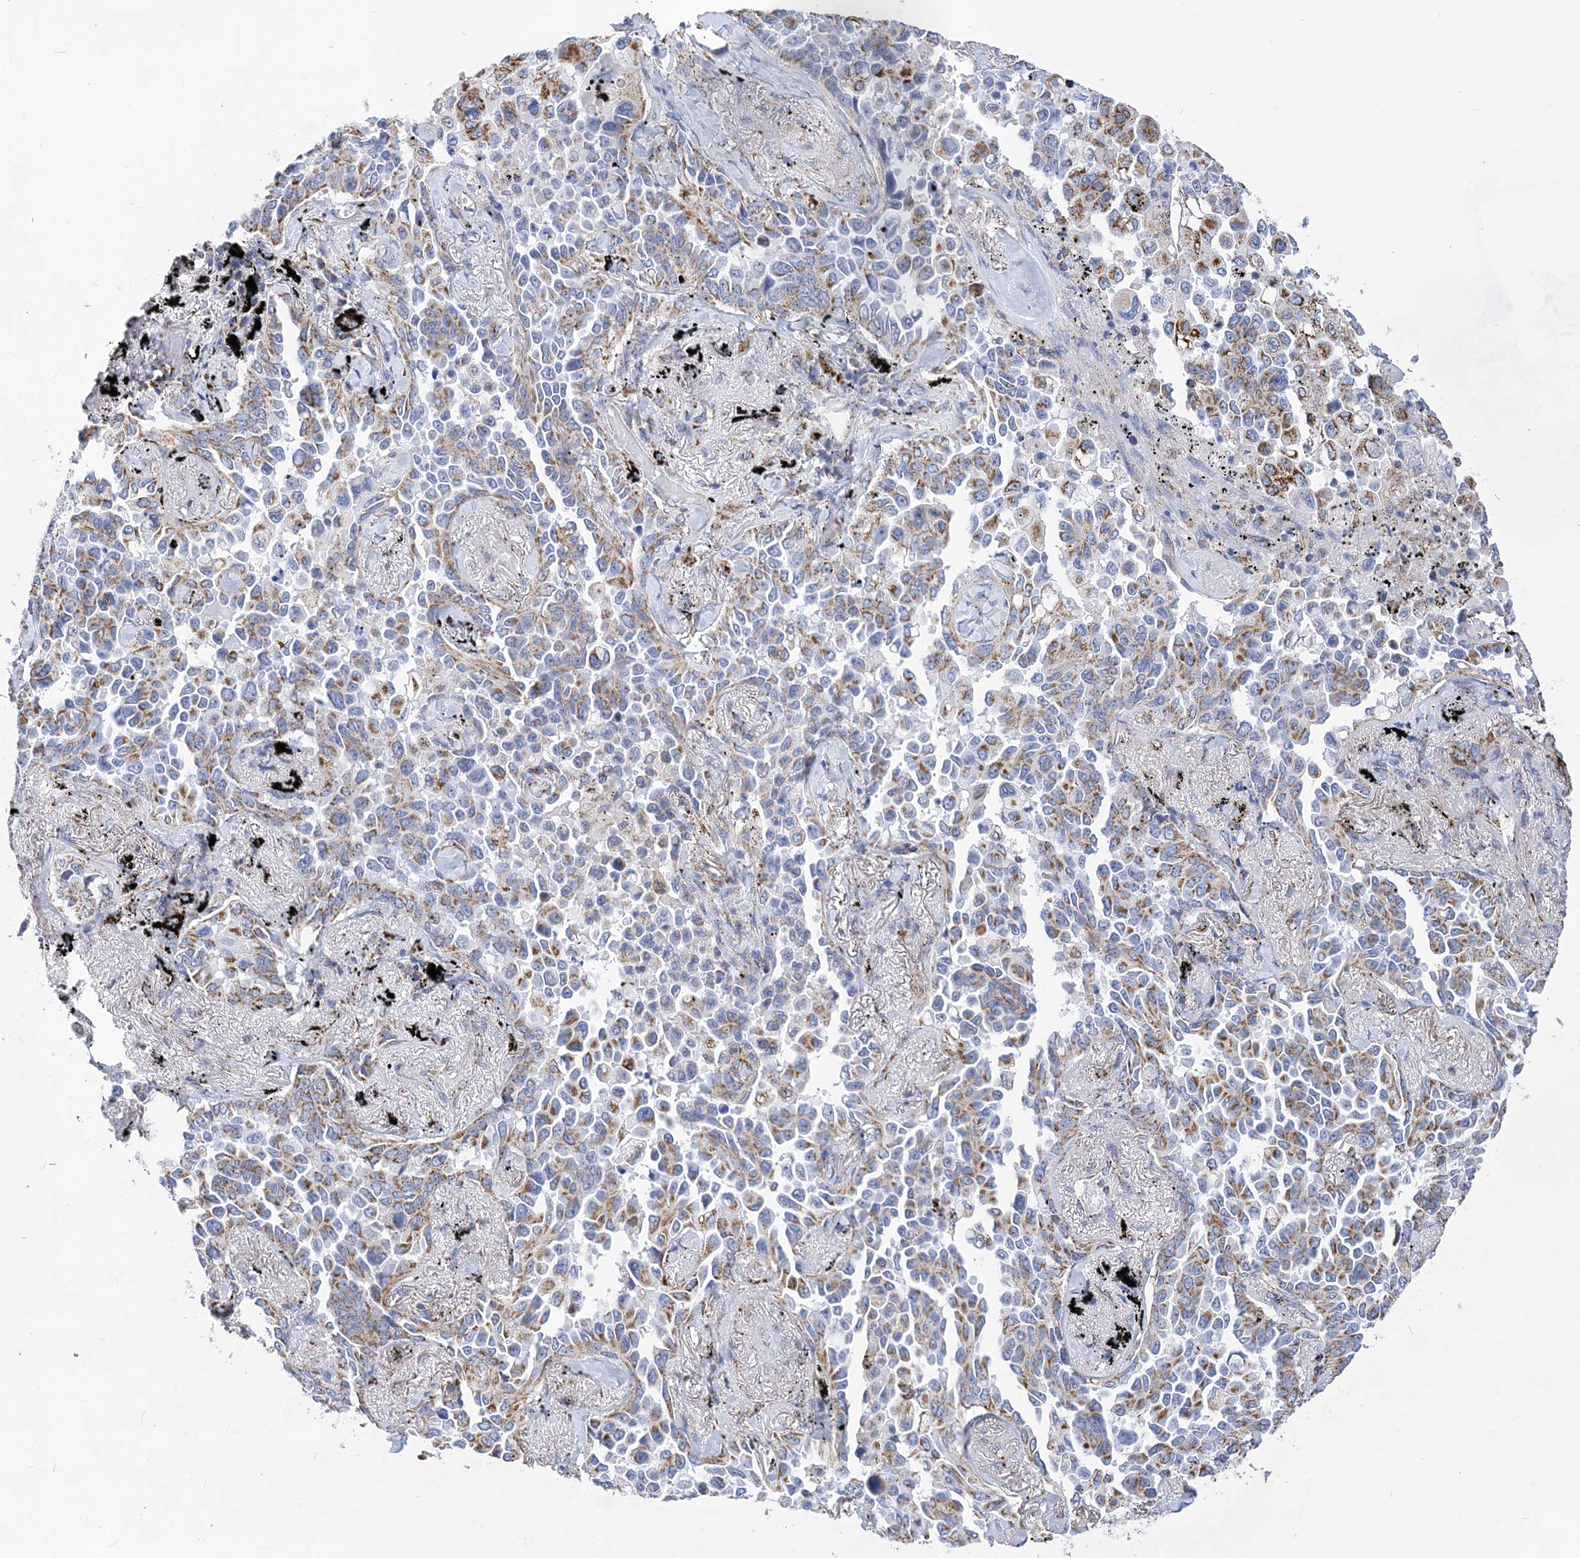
{"staining": {"intensity": "moderate", "quantity": "25%-75%", "location": "cytoplasmic/membranous"}, "tissue": "lung cancer", "cell_type": "Tumor cells", "image_type": "cancer", "snomed": [{"axis": "morphology", "description": "Adenocarcinoma, NOS"}, {"axis": "topography", "description": "Lung"}], "caption": "A brown stain labels moderate cytoplasmic/membranous staining of a protein in human lung cancer tumor cells.", "gene": "ACOT9", "patient": {"sex": "female", "age": 67}}